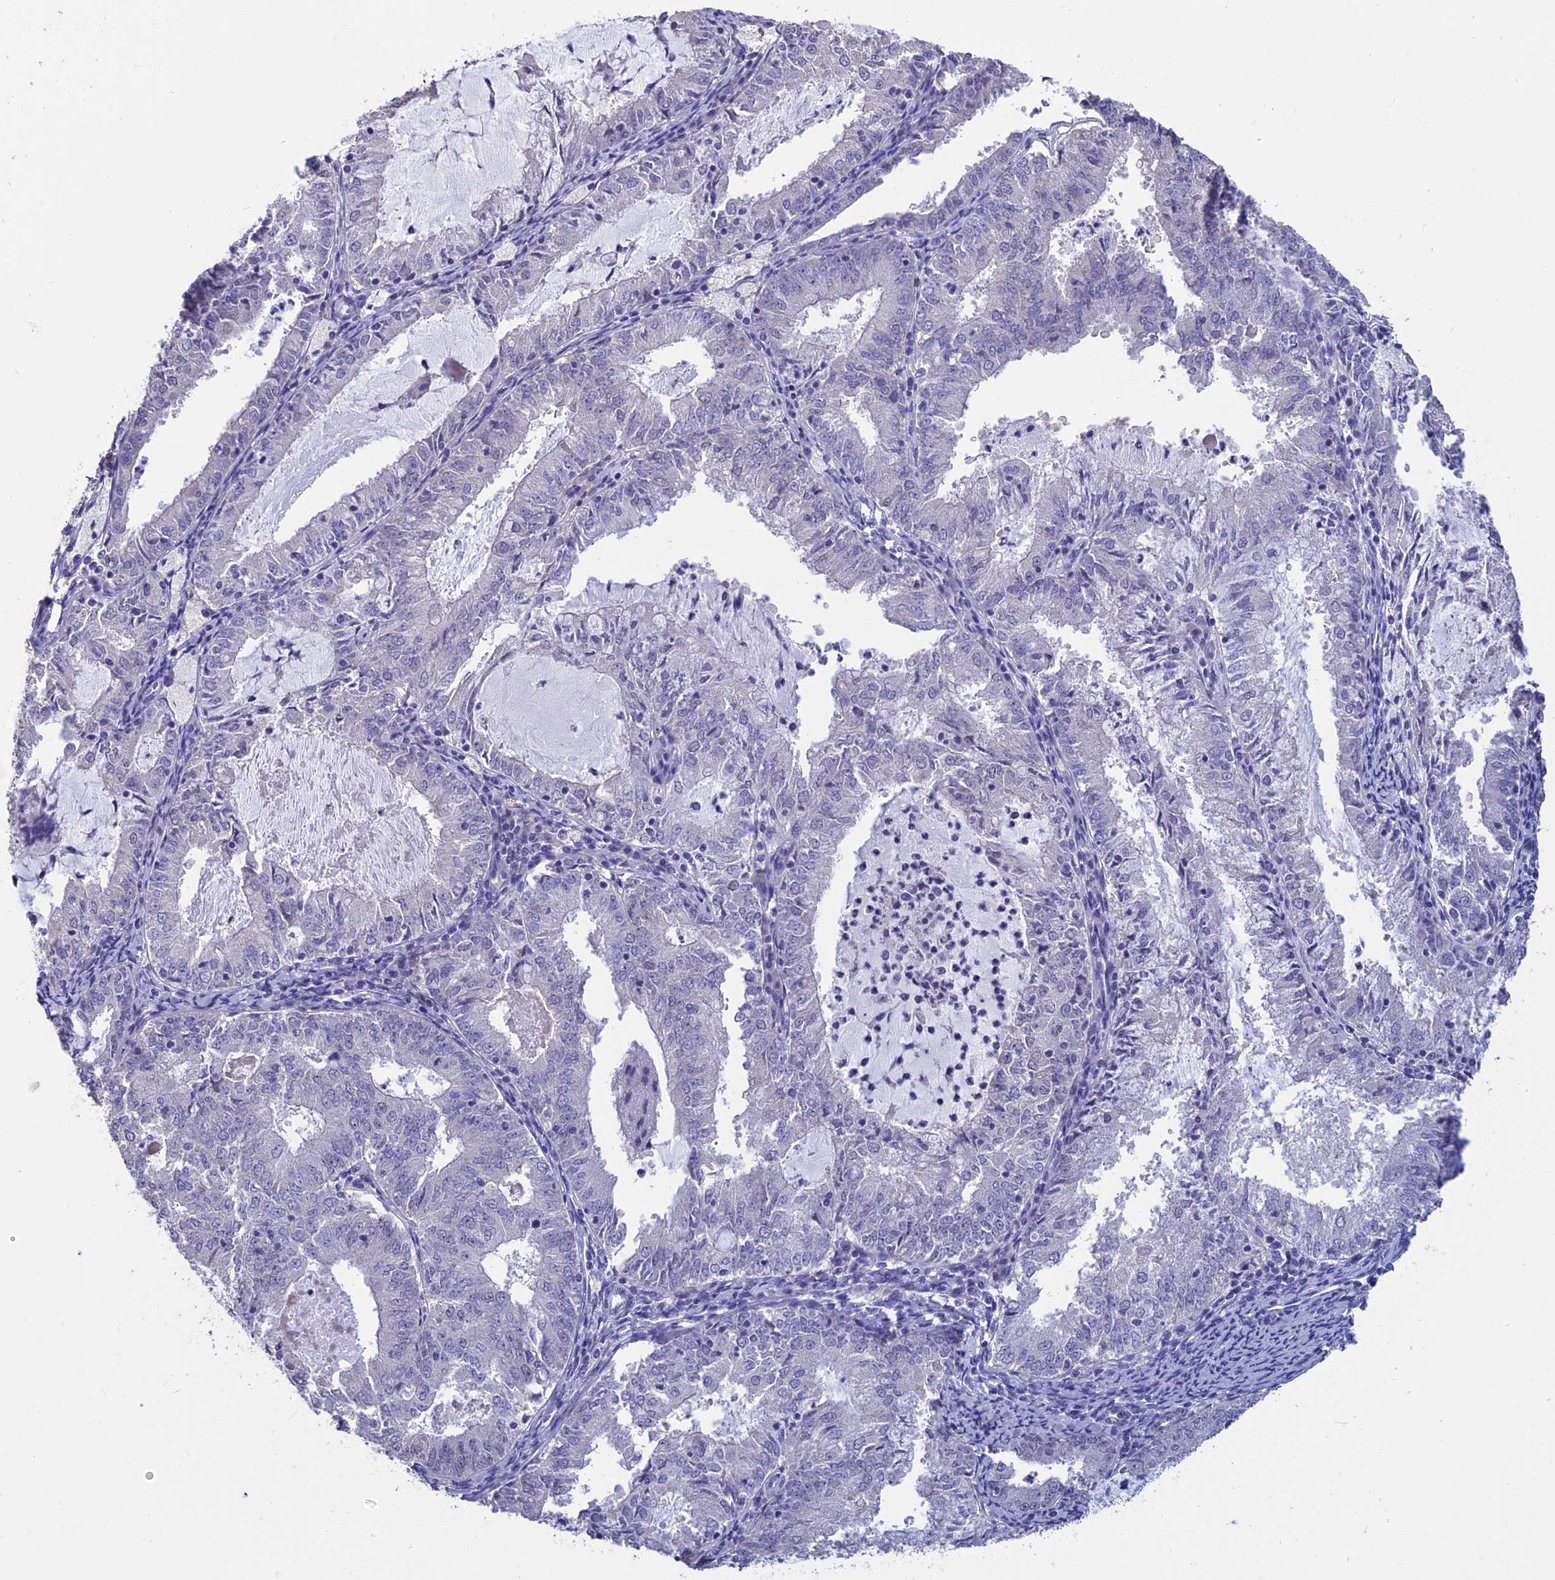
{"staining": {"intensity": "negative", "quantity": "none", "location": "none"}, "tissue": "endometrial cancer", "cell_type": "Tumor cells", "image_type": "cancer", "snomed": [{"axis": "morphology", "description": "Adenocarcinoma, NOS"}, {"axis": "topography", "description": "Endometrium"}], "caption": "A high-resolution micrograph shows immunohistochemistry (IHC) staining of endometrial cancer, which demonstrates no significant staining in tumor cells.", "gene": "KNOP1", "patient": {"sex": "female", "age": 57}}